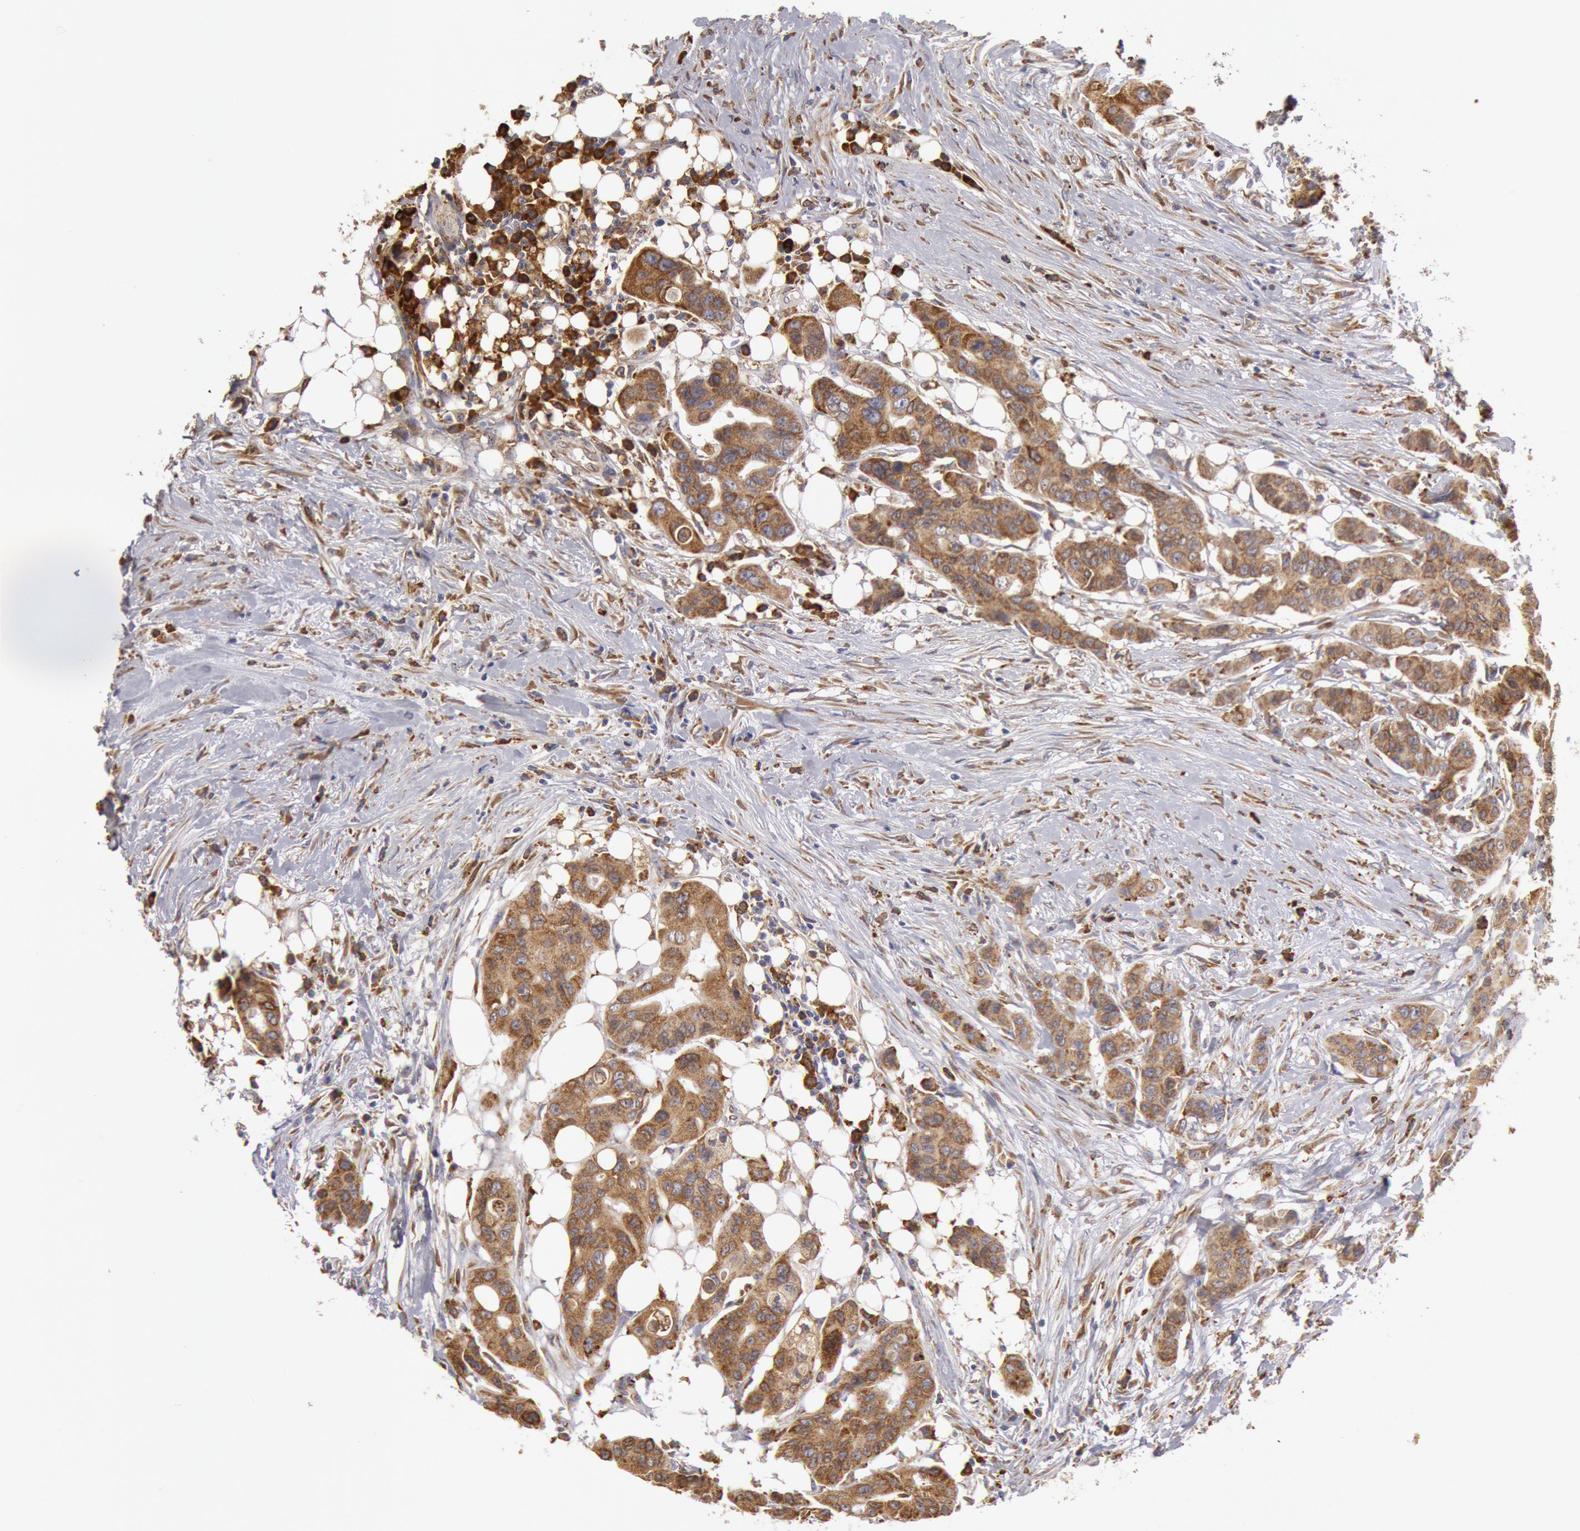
{"staining": {"intensity": "strong", "quantity": ">75%", "location": "cytoplasmic/membranous"}, "tissue": "colorectal cancer", "cell_type": "Tumor cells", "image_type": "cancer", "snomed": [{"axis": "morphology", "description": "Adenocarcinoma, NOS"}, {"axis": "topography", "description": "Colon"}], "caption": "High-power microscopy captured an immunohistochemistry photomicrograph of adenocarcinoma (colorectal), revealing strong cytoplasmic/membranous staining in about >75% of tumor cells. (IHC, brightfield microscopy, high magnification).", "gene": "ERP44", "patient": {"sex": "female", "age": 70}}